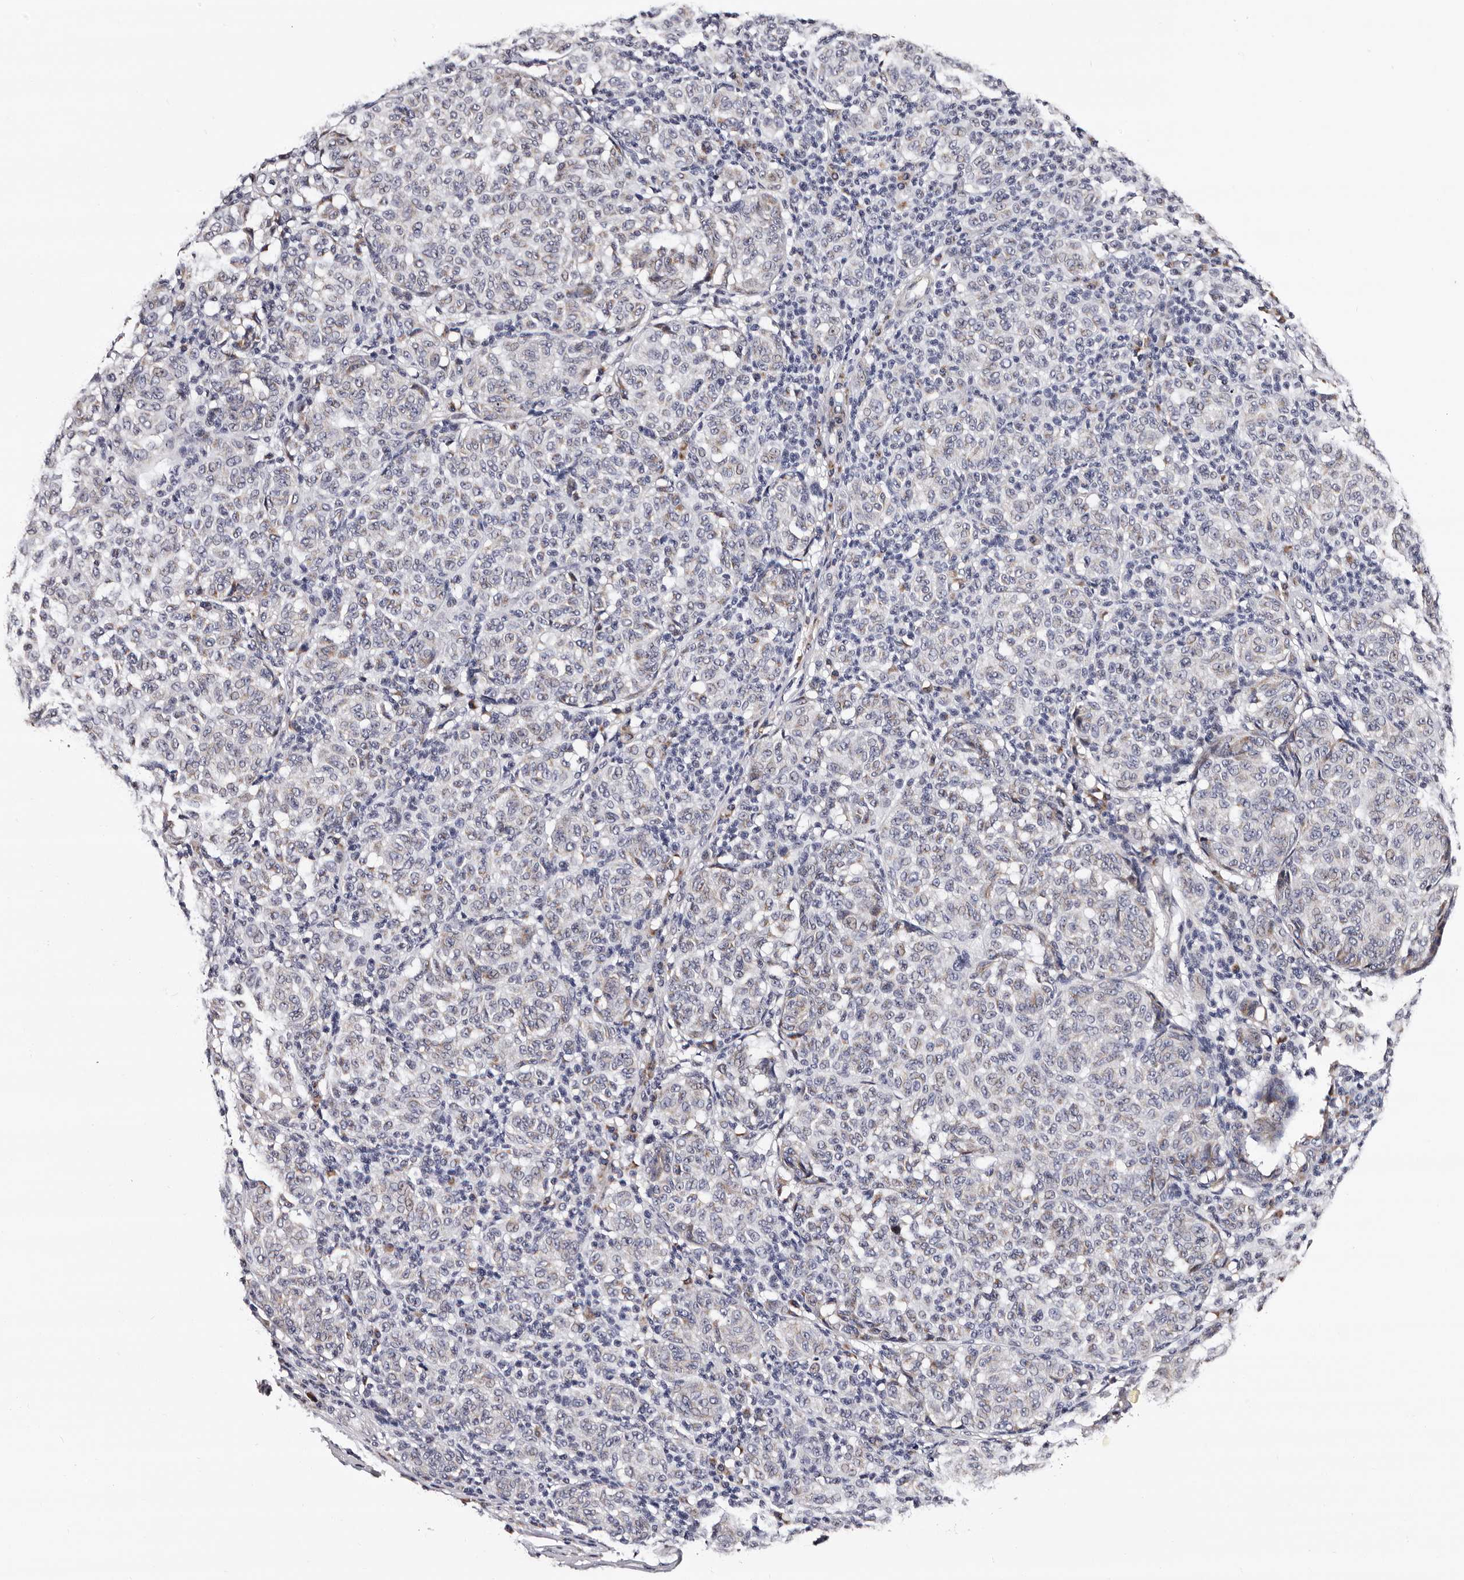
{"staining": {"intensity": "weak", "quantity": "<25%", "location": "cytoplasmic/membranous"}, "tissue": "melanoma", "cell_type": "Tumor cells", "image_type": "cancer", "snomed": [{"axis": "morphology", "description": "Malignant melanoma, NOS"}, {"axis": "topography", "description": "Skin"}], "caption": "Tumor cells show no significant protein positivity in malignant melanoma.", "gene": "TAF4B", "patient": {"sex": "male", "age": 59}}